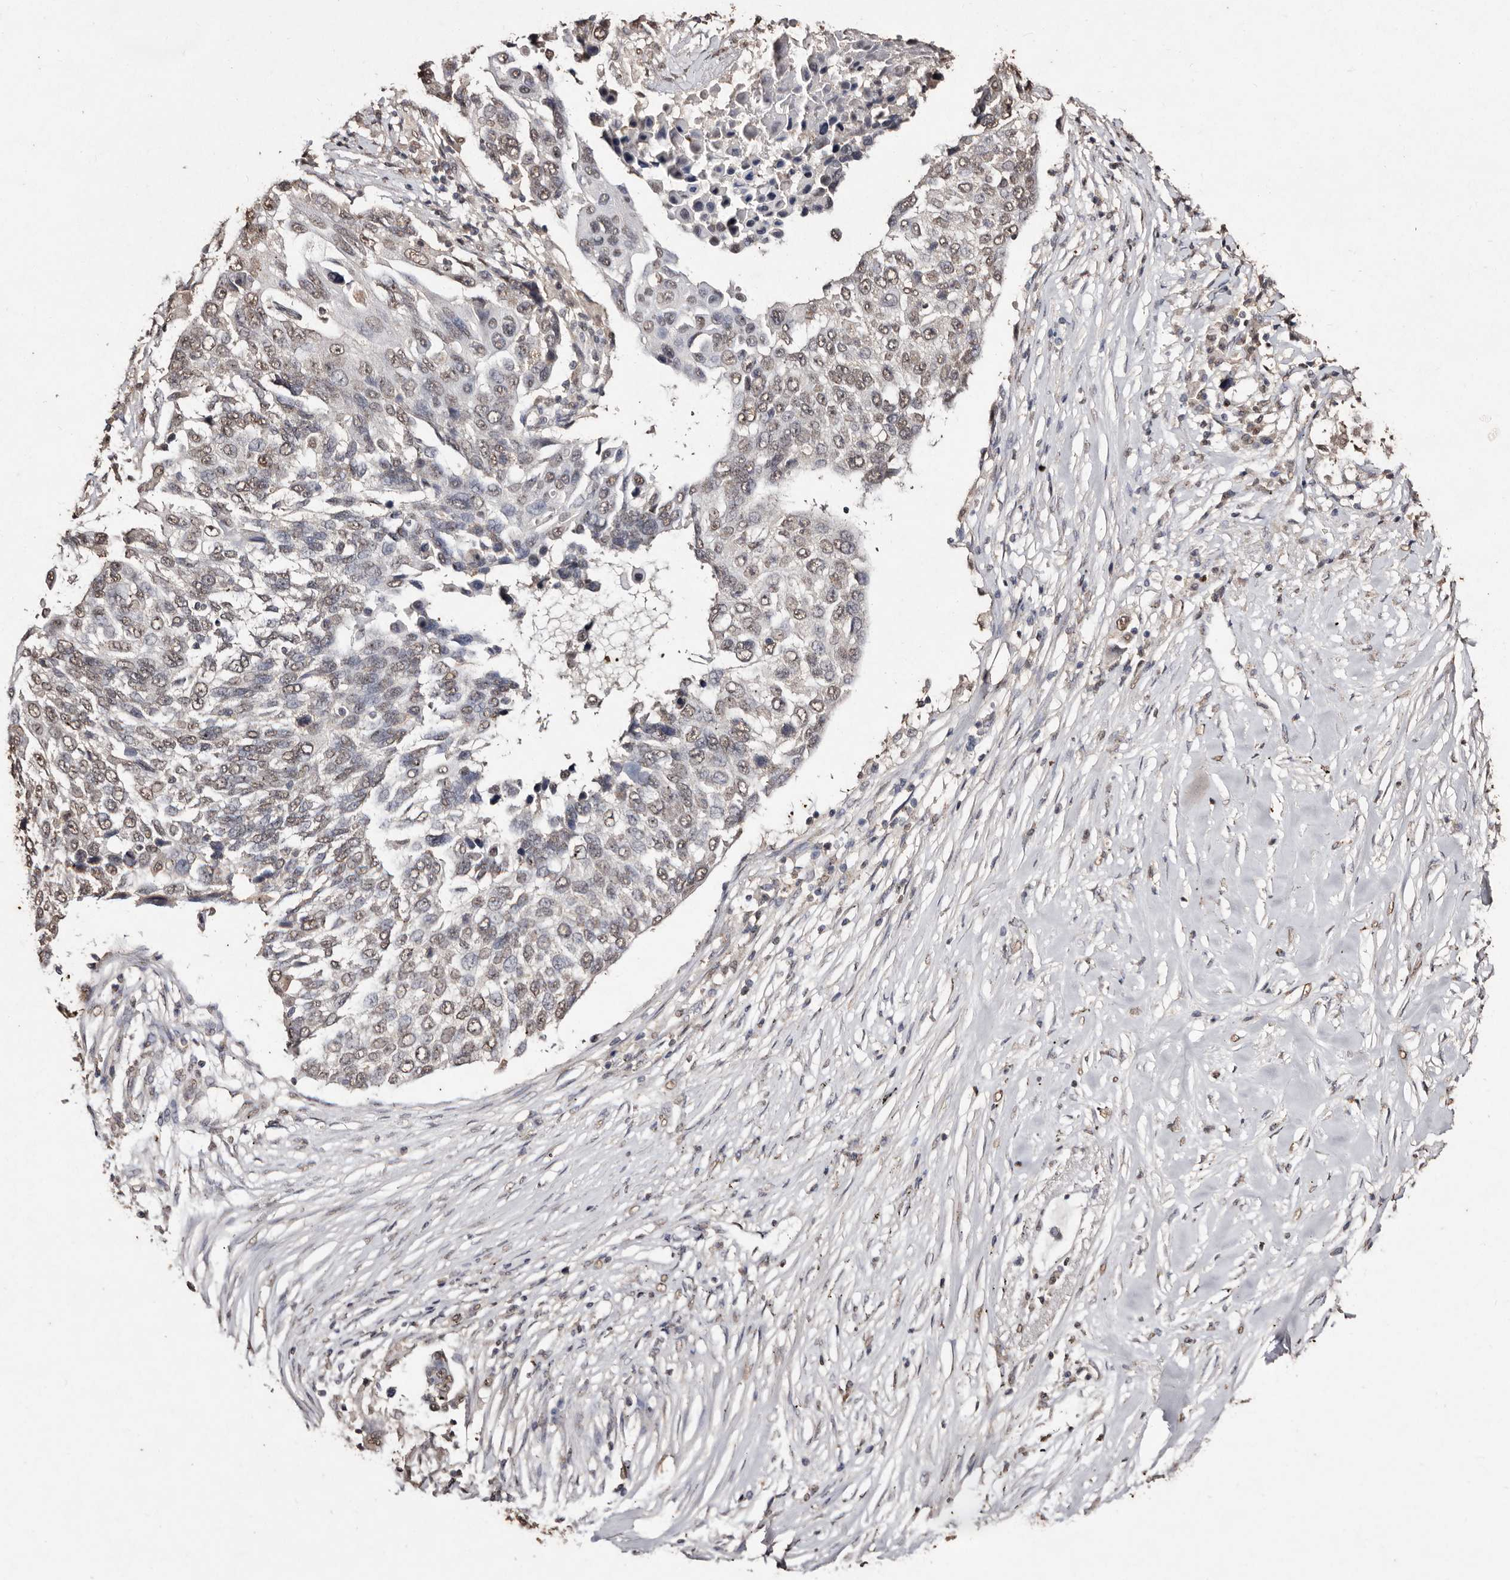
{"staining": {"intensity": "moderate", "quantity": ">75%", "location": "nuclear"}, "tissue": "lung cancer", "cell_type": "Tumor cells", "image_type": "cancer", "snomed": [{"axis": "morphology", "description": "Squamous cell carcinoma, NOS"}, {"axis": "topography", "description": "Lung"}], "caption": "Squamous cell carcinoma (lung) tissue shows moderate nuclear expression in about >75% of tumor cells, visualized by immunohistochemistry.", "gene": "ERBB4", "patient": {"sex": "male", "age": 66}}